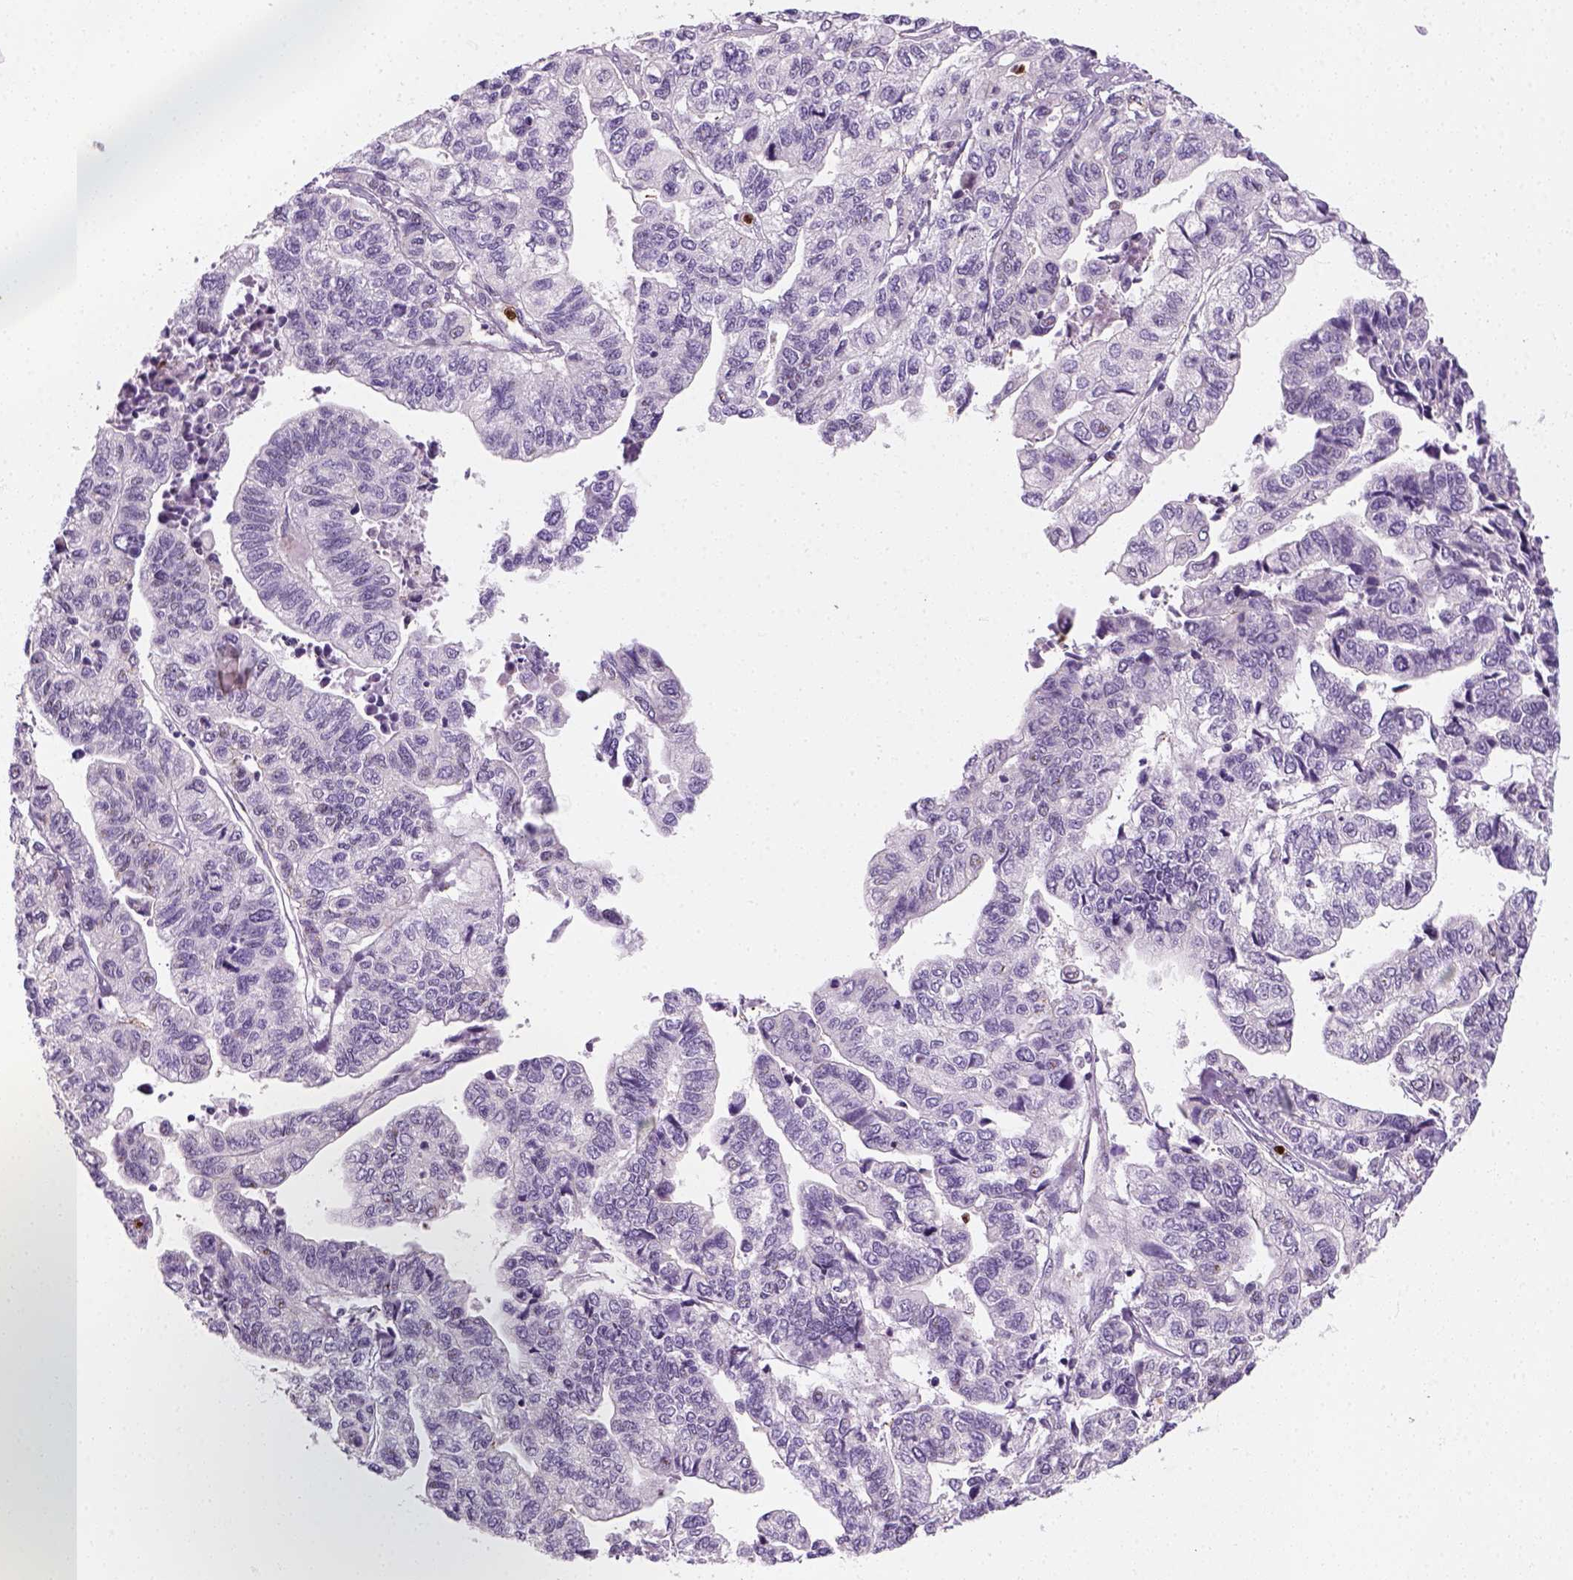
{"staining": {"intensity": "negative", "quantity": "none", "location": "none"}, "tissue": "stomach cancer", "cell_type": "Tumor cells", "image_type": "cancer", "snomed": [{"axis": "morphology", "description": "Adenocarcinoma, NOS"}, {"axis": "topography", "description": "Stomach, upper"}], "caption": "Tumor cells show no significant protein staining in stomach cancer (adenocarcinoma). Nuclei are stained in blue.", "gene": "IL4", "patient": {"sex": "female", "age": 67}}